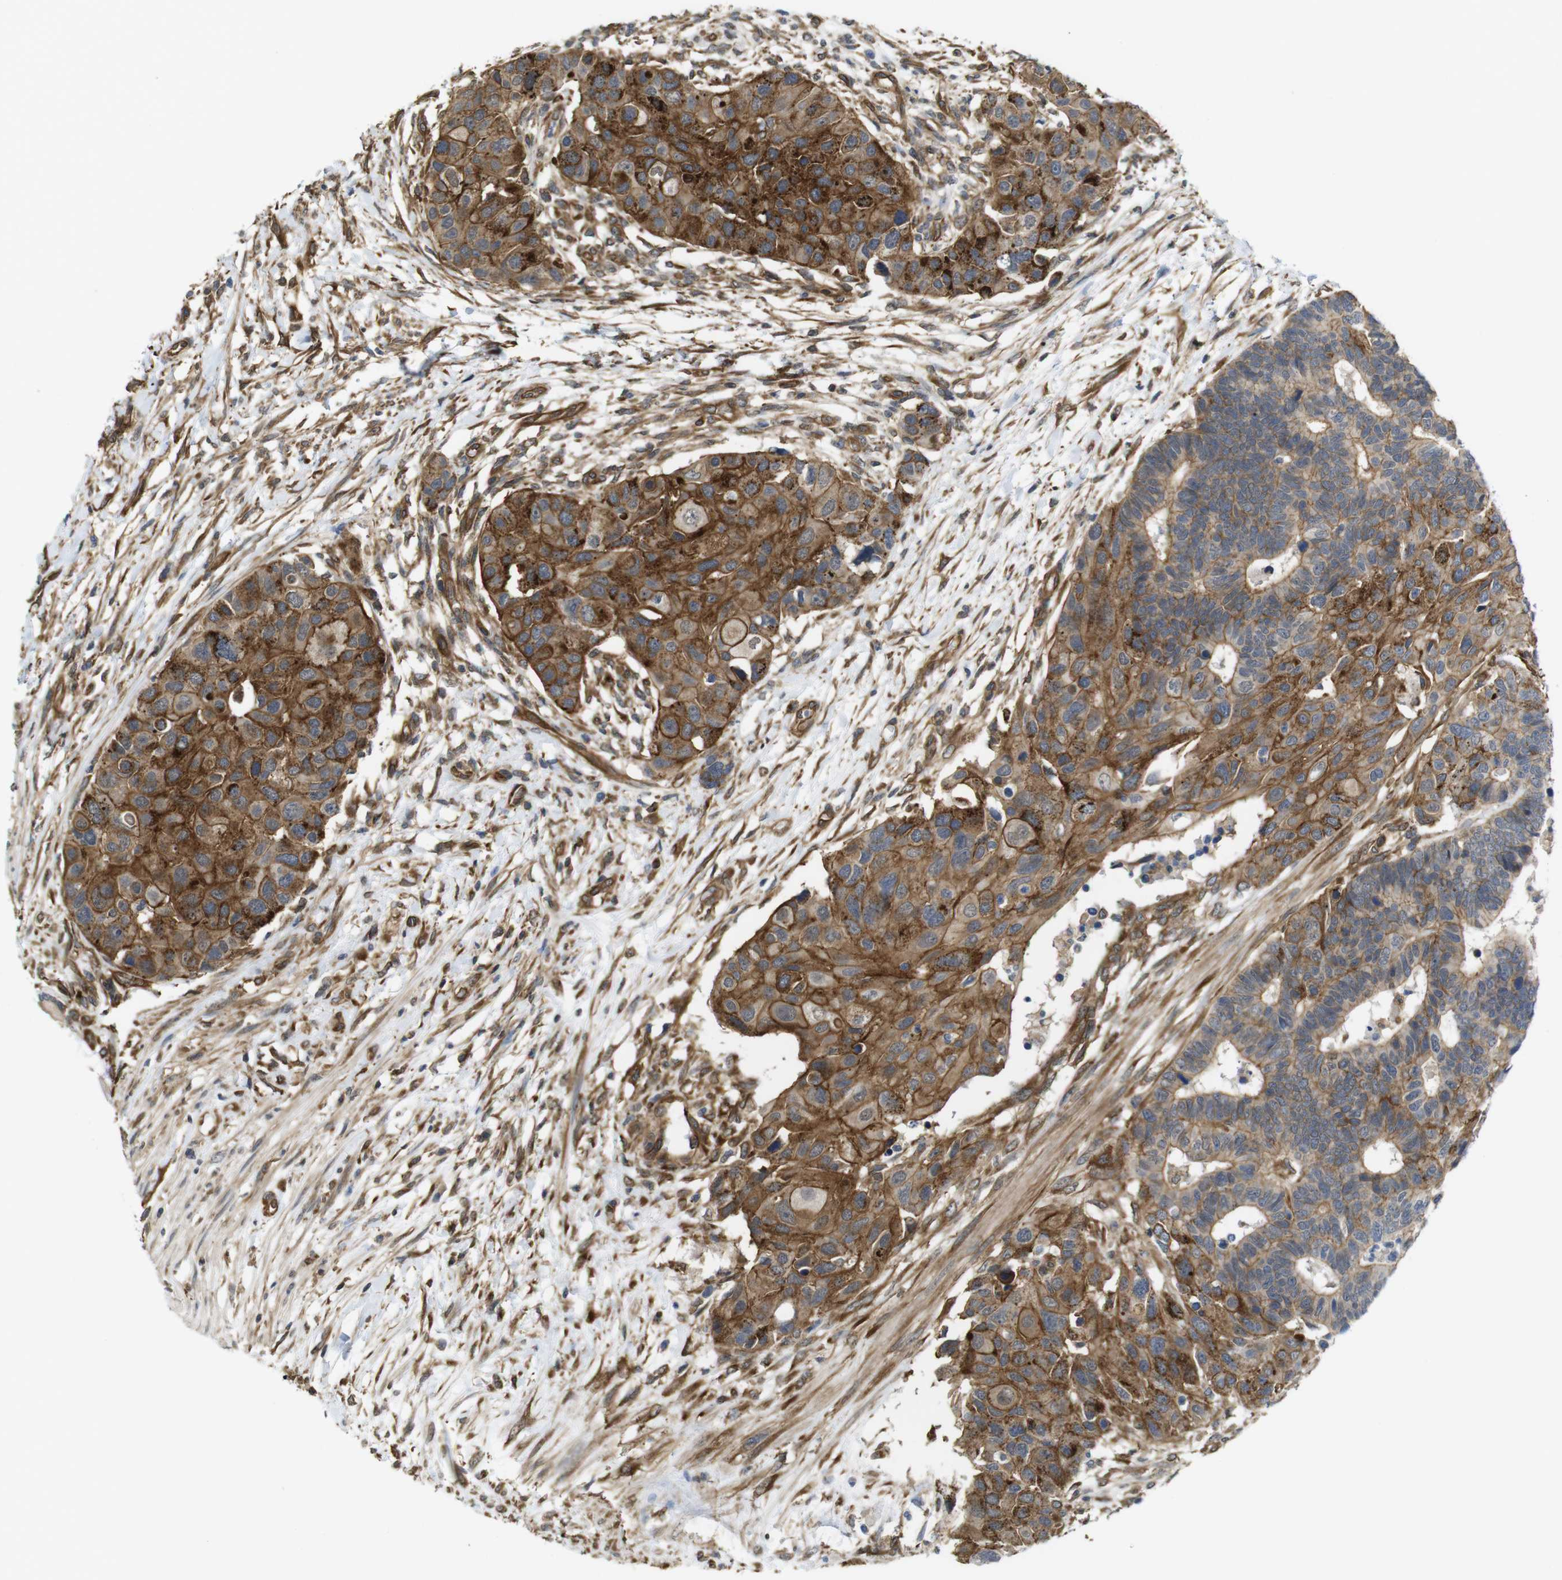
{"staining": {"intensity": "strong", "quantity": ">75%", "location": "cytoplasmic/membranous"}, "tissue": "colorectal cancer", "cell_type": "Tumor cells", "image_type": "cancer", "snomed": [{"axis": "morphology", "description": "Adenocarcinoma, NOS"}, {"axis": "topography", "description": "Rectum"}], "caption": "Colorectal cancer (adenocarcinoma) stained with a protein marker demonstrates strong staining in tumor cells.", "gene": "ZDHHC5", "patient": {"sex": "male", "age": 51}}